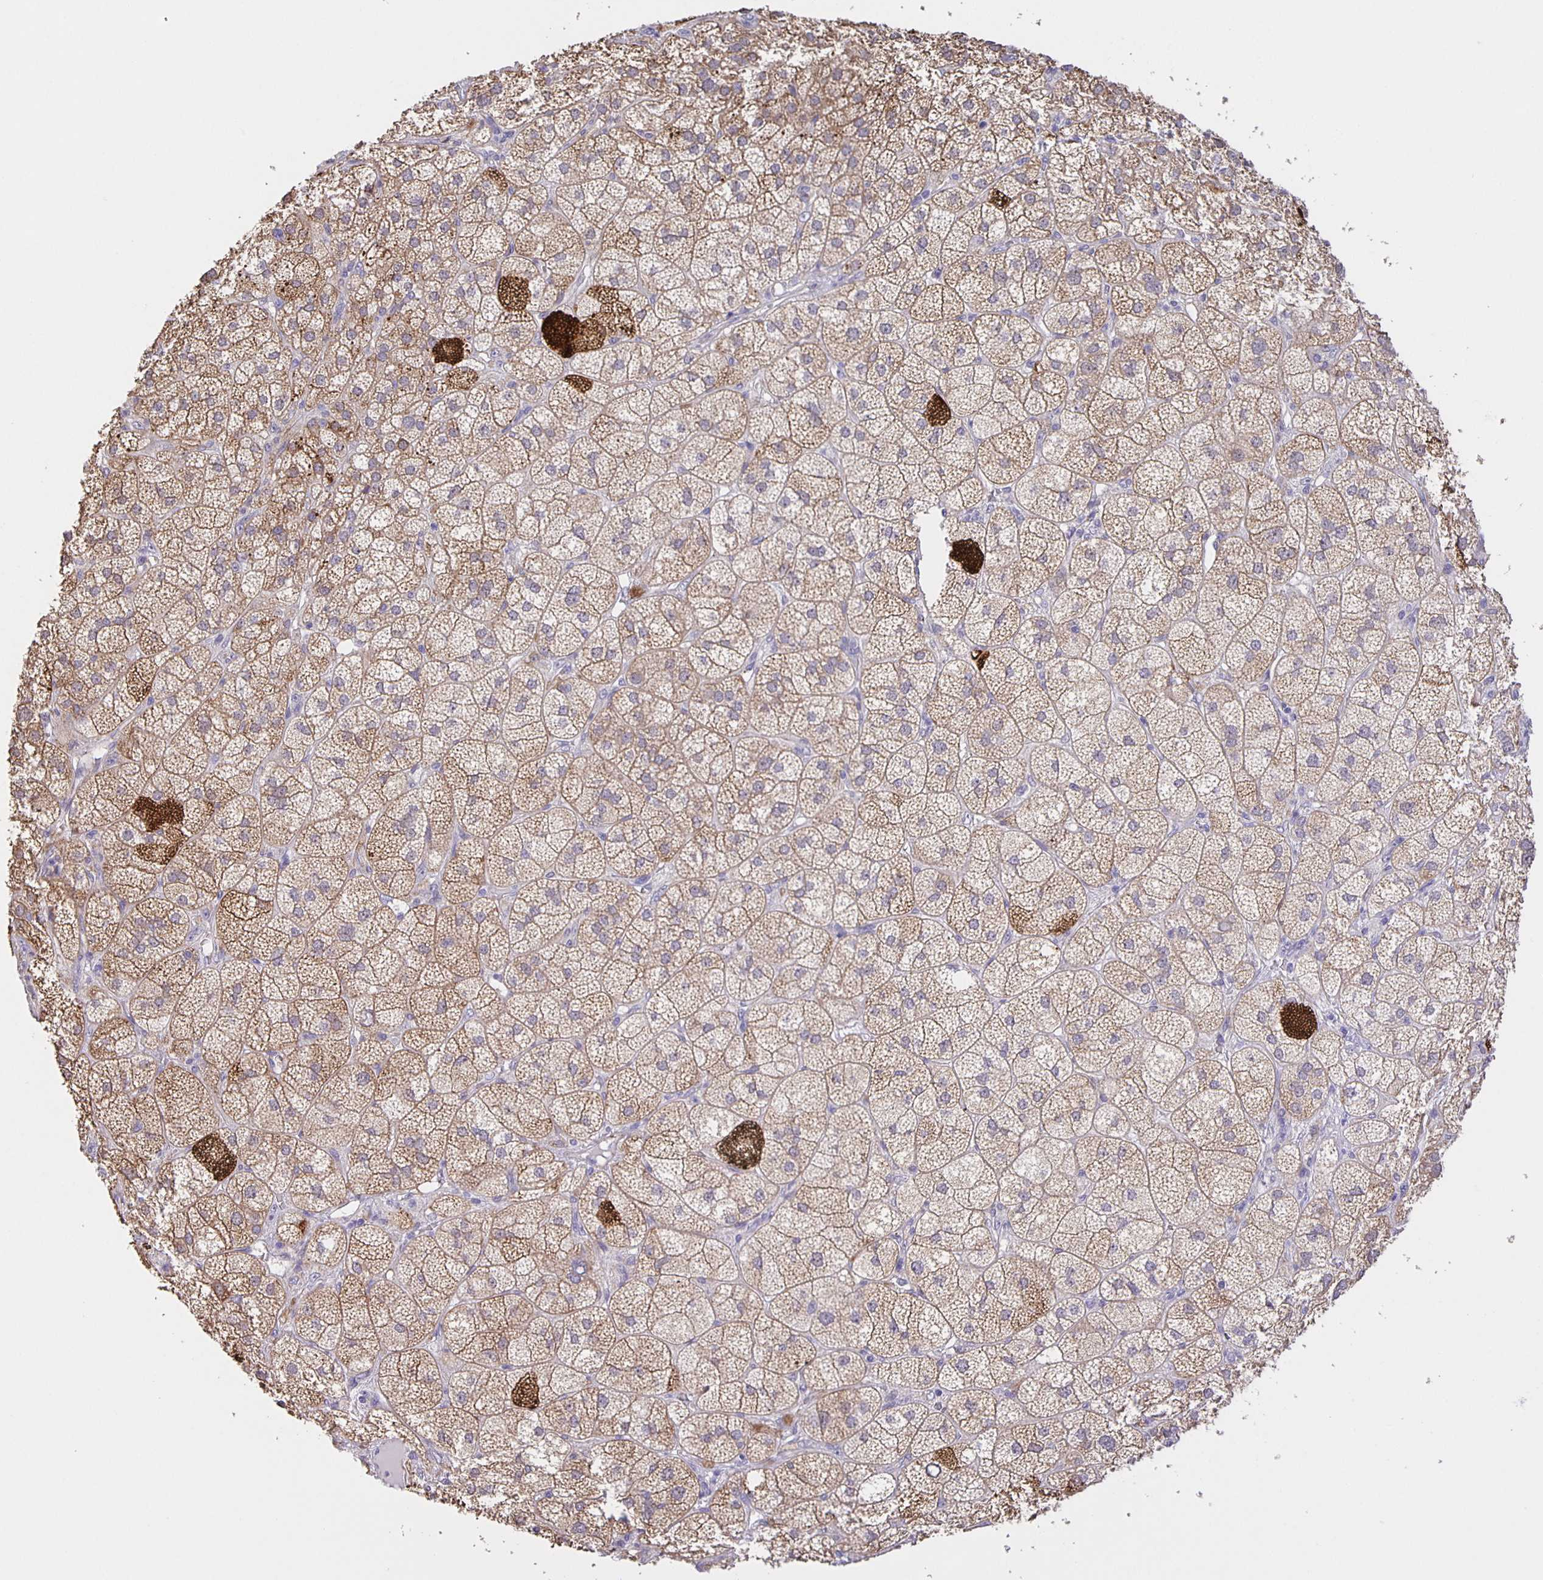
{"staining": {"intensity": "strong", "quantity": "25%-75%", "location": "cytoplasmic/membranous"}, "tissue": "adrenal gland", "cell_type": "Glandular cells", "image_type": "normal", "snomed": [{"axis": "morphology", "description": "Normal tissue, NOS"}, {"axis": "topography", "description": "Adrenal gland"}], "caption": "Immunohistochemistry (IHC) (DAB) staining of benign adrenal gland displays strong cytoplasmic/membranous protein staining in about 25%-75% of glandular cells. (IHC, brightfield microscopy, high magnification).", "gene": "JMJD4", "patient": {"sex": "female", "age": 60}}